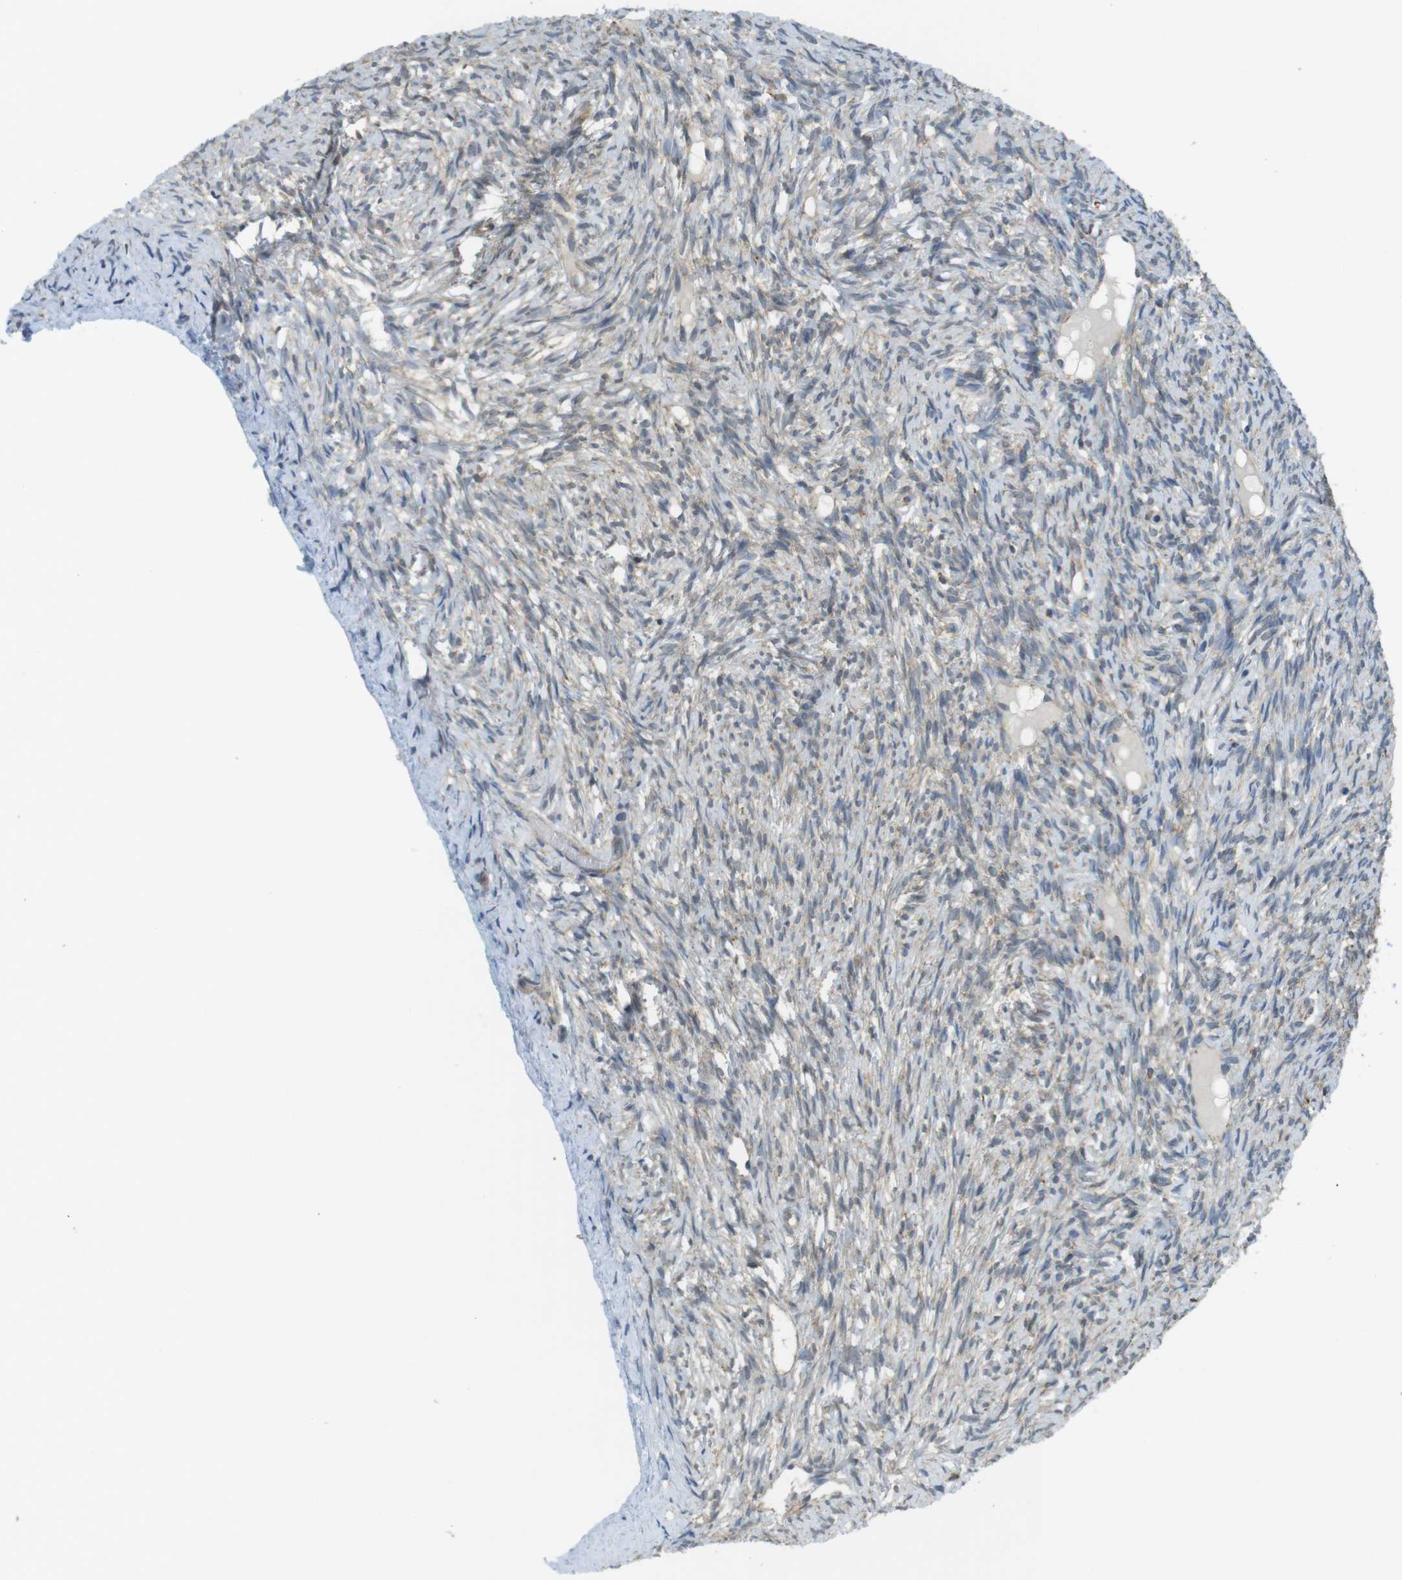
{"staining": {"intensity": "moderate", "quantity": "25%-75%", "location": "cytoplasmic/membranous"}, "tissue": "ovary", "cell_type": "Ovarian stroma cells", "image_type": "normal", "snomed": [{"axis": "morphology", "description": "Normal tissue, NOS"}, {"axis": "topography", "description": "Ovary"}], "caption": "Immunohistochemical staining of unremarkable human ovary demonstrates medium levels of moderate cytoplasmic/membranous positivity in about 25%-75% of ovarian stroma cells. (Brightfield microscopy of DAB IHC at high magnification).", "gene": "BRI3BP", "patient": {"sex": "female", "age": 33}}